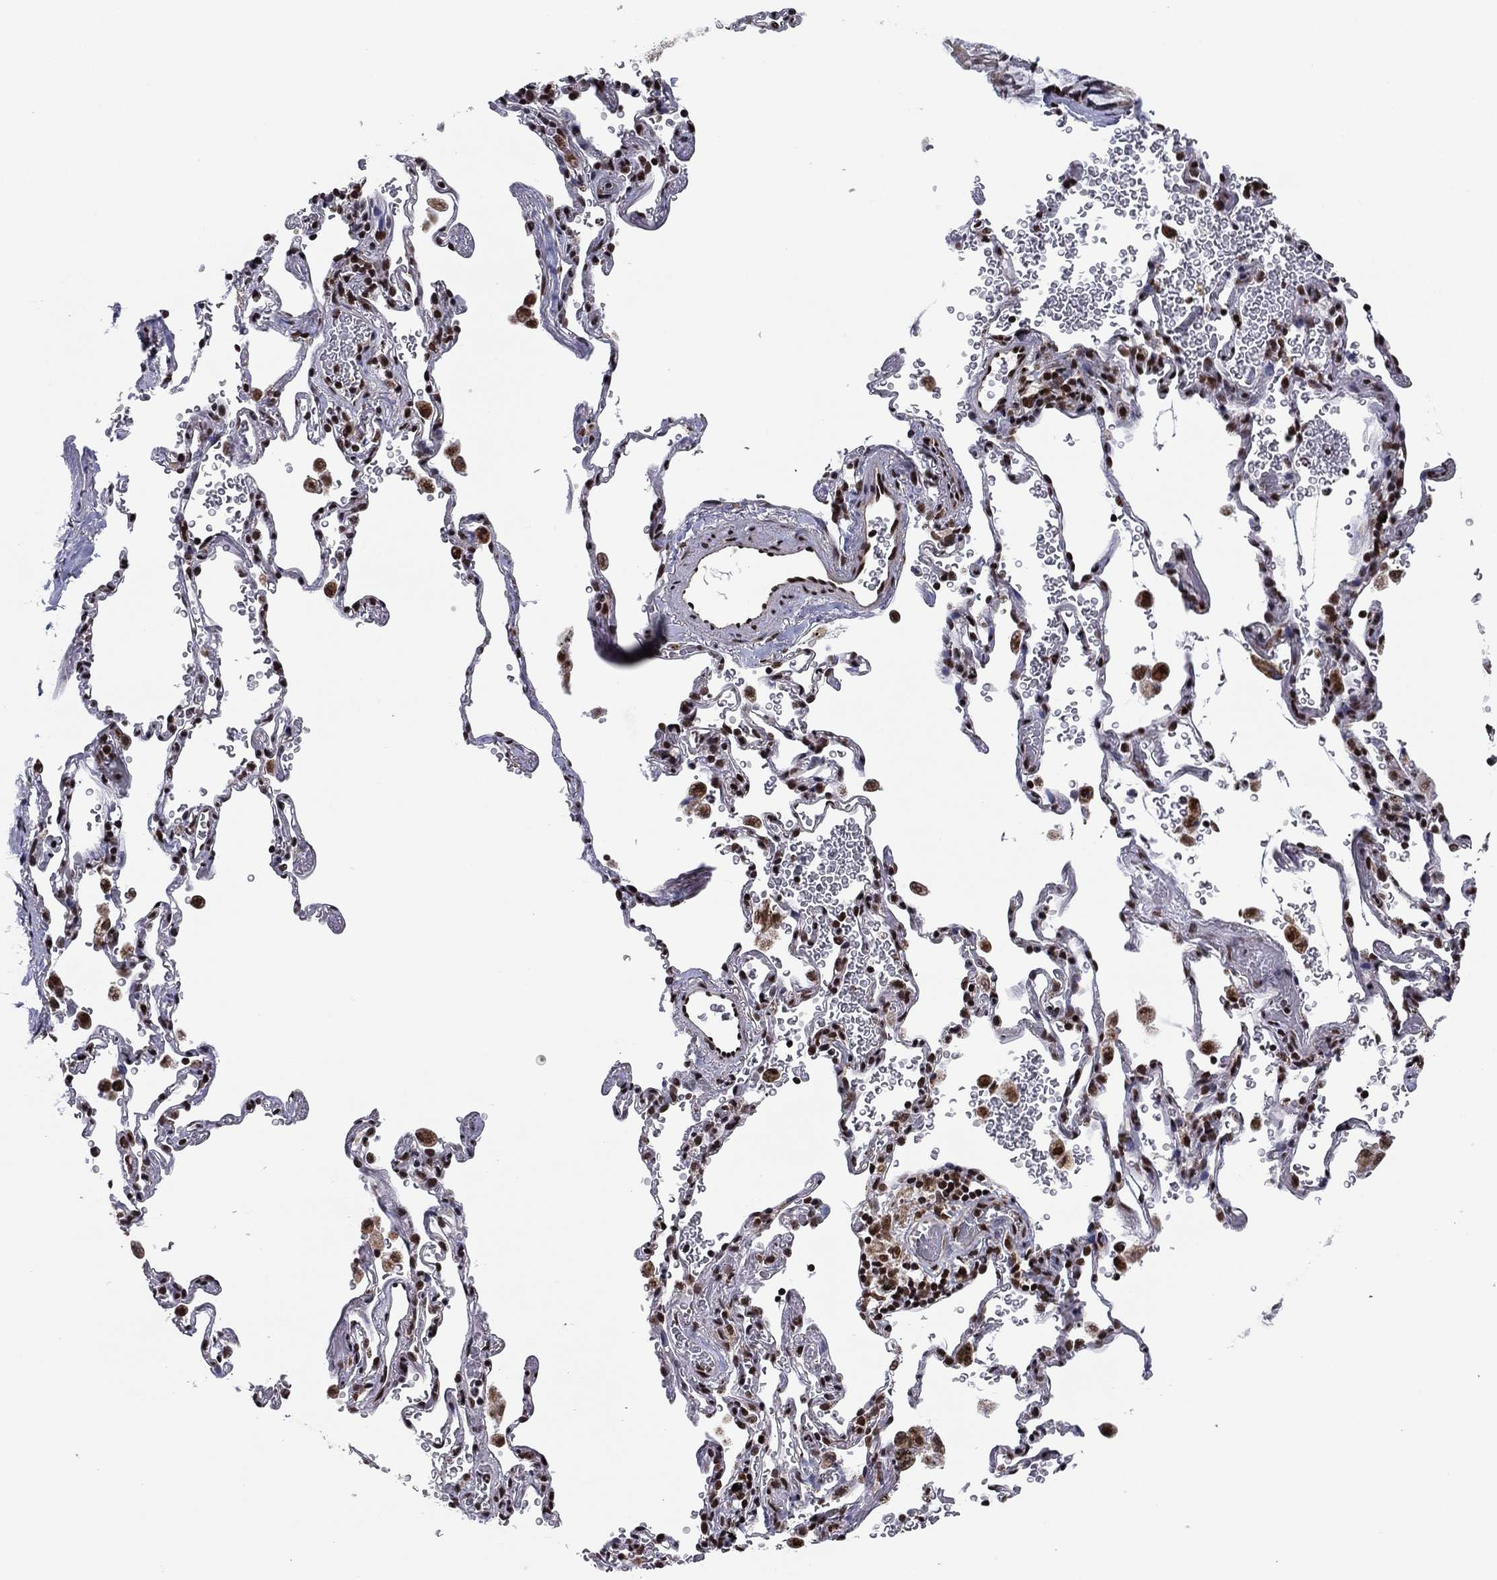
{"staining": {"intensity": "moderate", "quantity": "25%-75%", "location": "nuclear"}, "tissue": "adipose tissue", "cell_type": "Adipocytes", "image_type": "normal", "snomed": [{"axis": "morphology", "description": "Normal tissue, NOS"}, {"axis": "morphology", "description": "Adenocarcinoma, NOS"}, {"axis": "topography", "description": "Cartilage tissue"}, {"axis": "topography", "description": "Lung"}], "caption": "Protein analysis of unremarkable adipose tissue displays moderate nuclear positivity in approximately 25%-75% of adipocytes.", "gene": "N4BP2", "patient": {"sex": "male", "age": 59}}